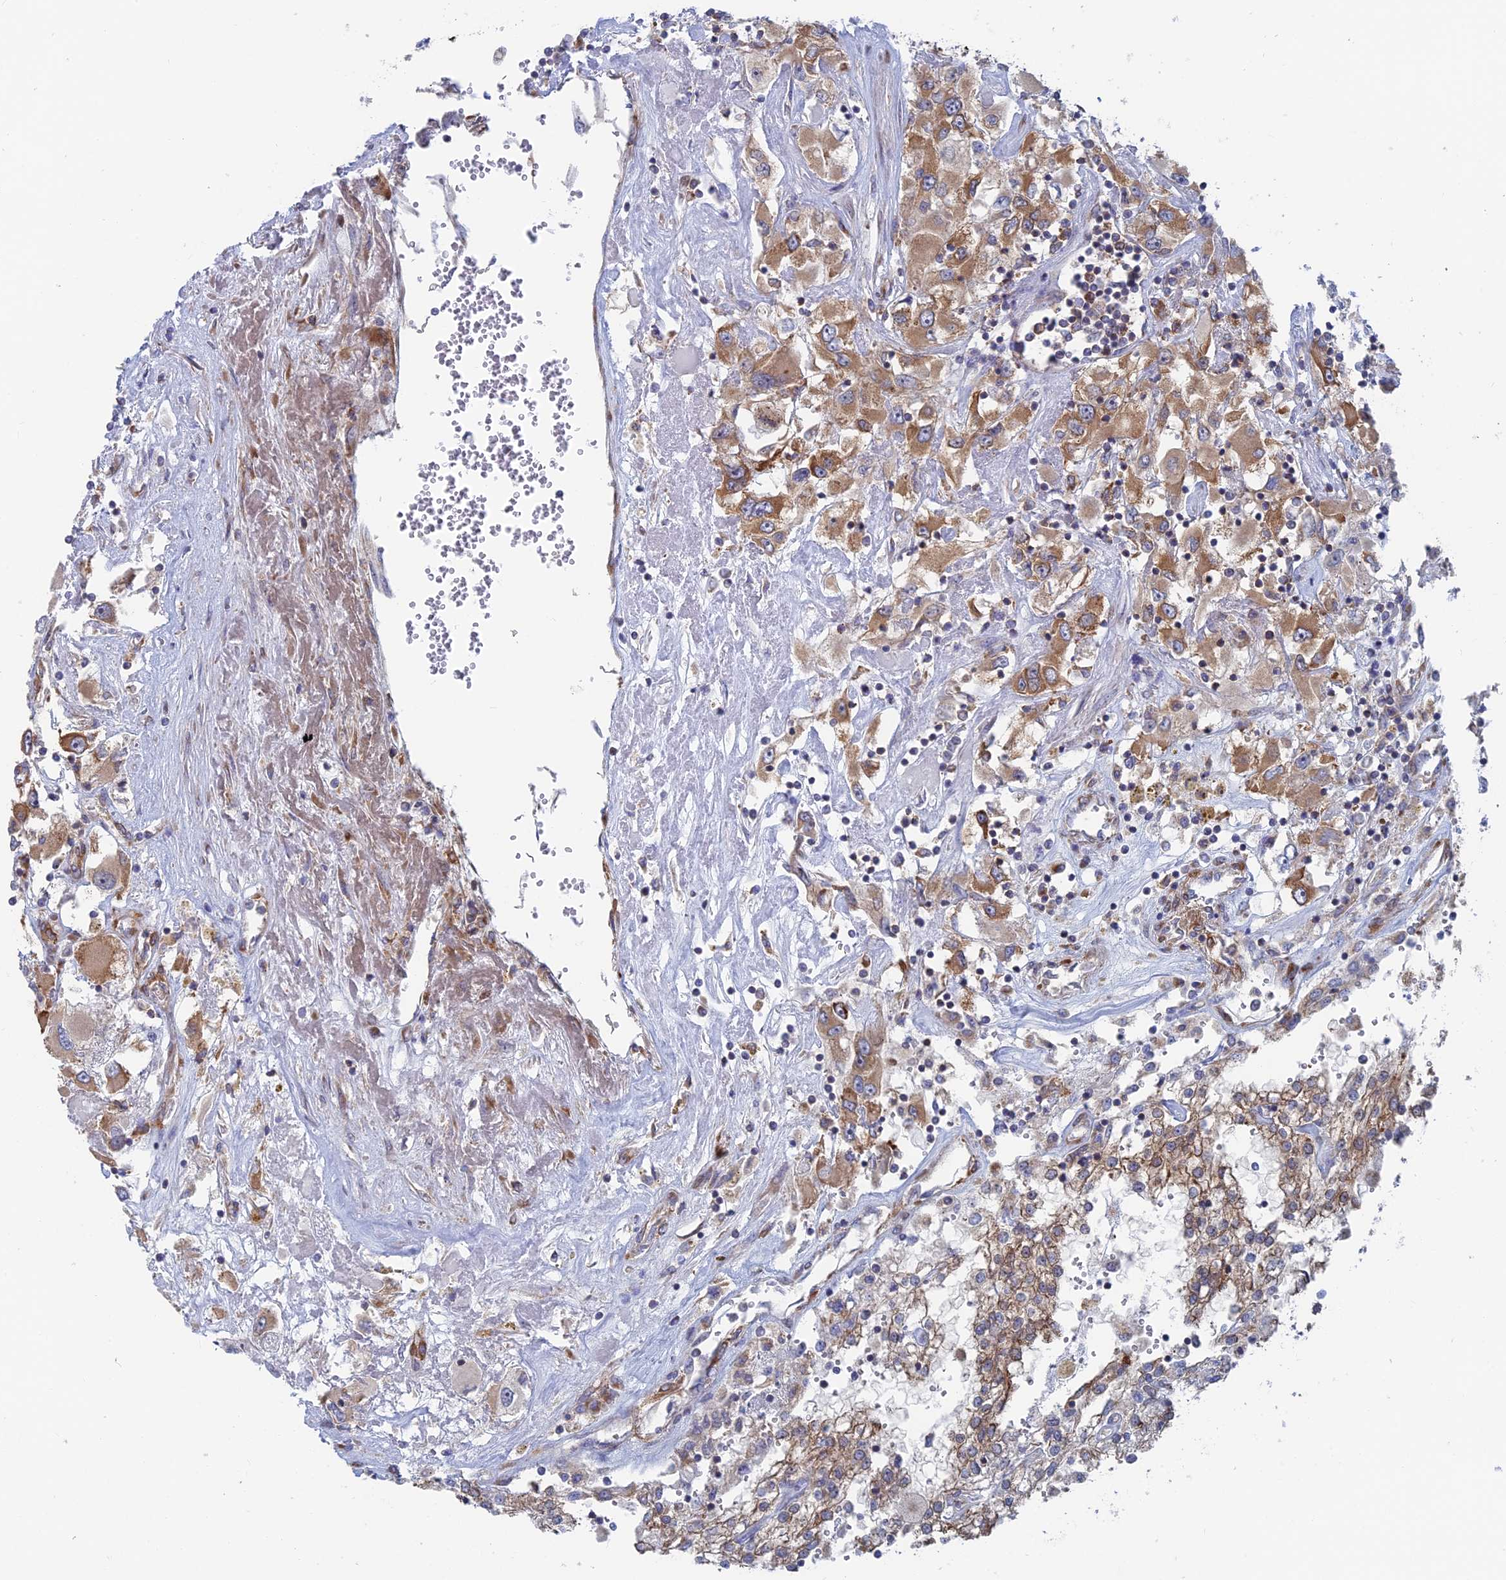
{"staining": {"intensity": "moderate", "quantity": ">75%", "location": "cytoplasmic/membranous"}, "tissue": "renal cancer", "cell_type": "Tumor cells", "image_type": "cancer", "snomed": [{"axis": "morphology", "description": "Adenocarcinoma, NOS"}, {"axis": "topography", "description": "Kidney"}], "caption": "A brown stain labels moderate cytoplasmic/membranous staining of a protein in renal cancer (adenocarcinoma) tumor cells.", "gene": "TBC1D30", "patient": {"sex": "female", "age": 52}}